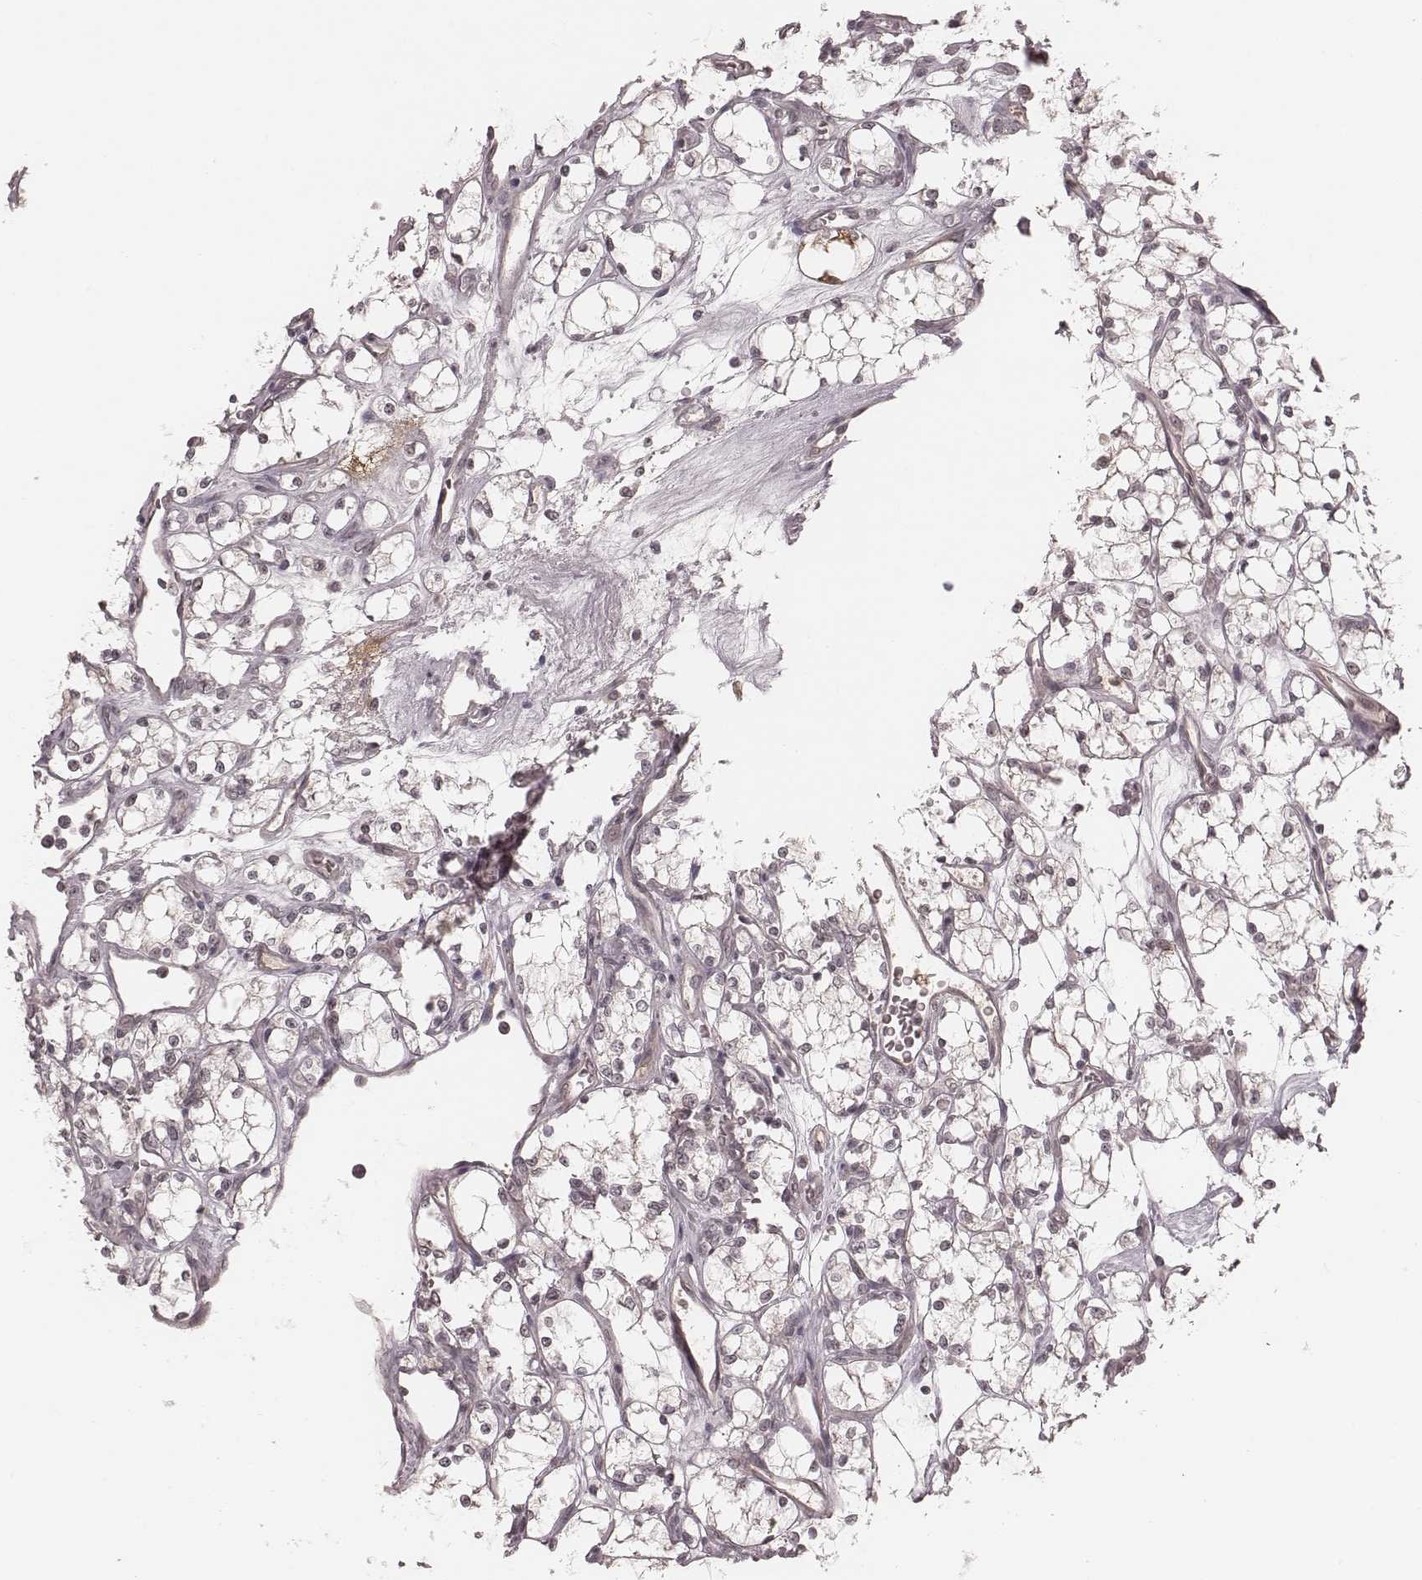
{"staining": {"intensity": "negative", "quantity": "none", "location": "none"}, "tissue": "renal cancer", "cell_type": "Tumor cells", "image_type": "cancer", "snomed": [{"axis": "morphology", "description": "Adenocarcinoma, NOS"}, {"axis": "topography", "description": "Kidney"}], "caption": "Tumor cells show no significant protein expression in adenocarcinoma (renal).", "gene": "IL5", "patient": {"sex": "female", "age": 69}}